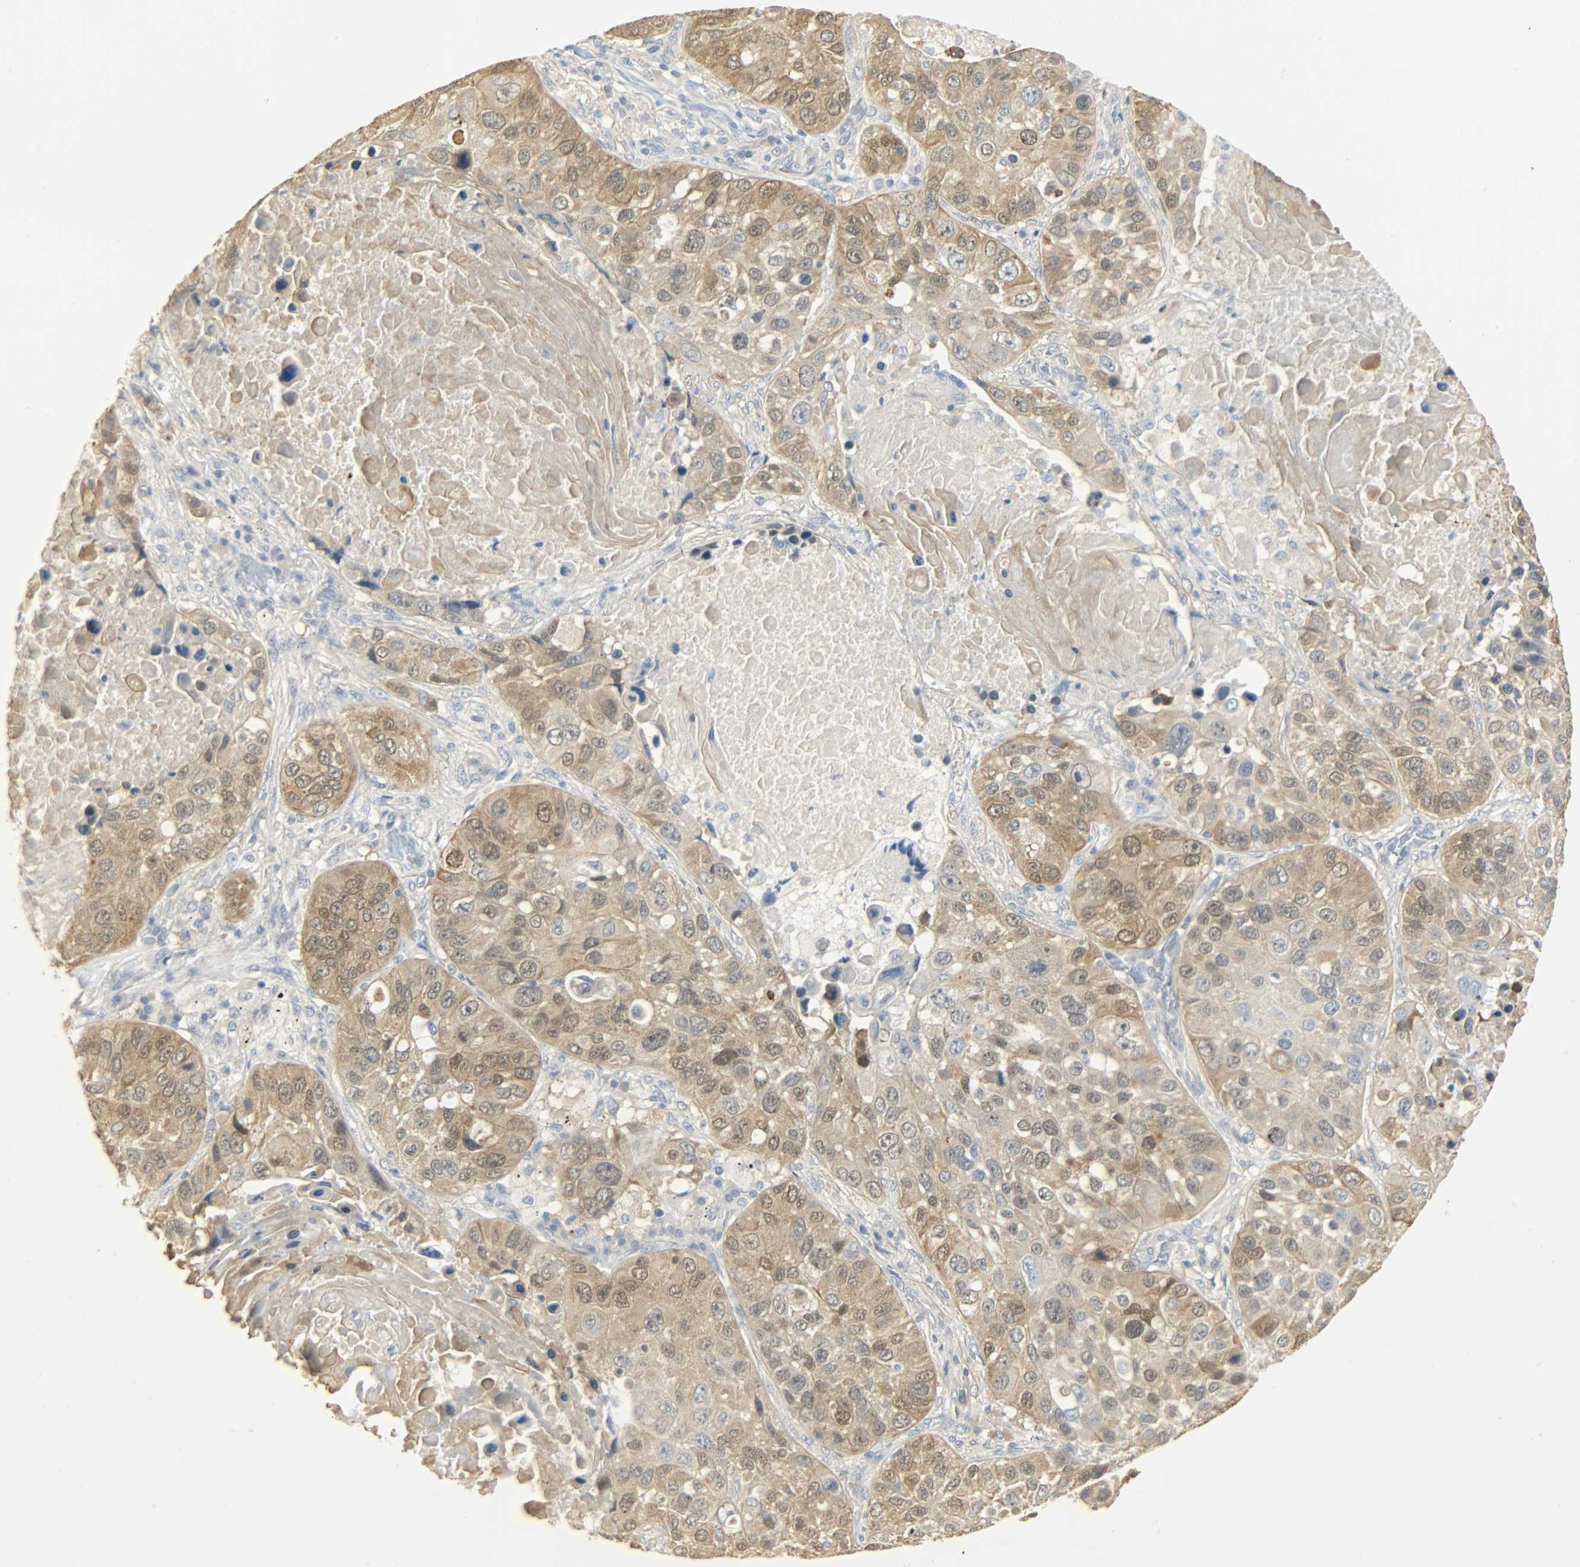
{"staining": {"intensity": "moderate", "quantity": ">75%", "location": "cytoplasmic/membranous,nuclear"}, "tissue": "lung cancer", "cell_type": "Tumor cells", "image_type": "cancer", "snomed": [{"axis": "morphology", "description": "Squamous cell carcinoma, NOS"}, {"axis": "topography", "description": "Lung"}], "caption": "Protein positivity by immunohistochemistry (IHC) reveals moderate cytoplasmic/membranous and nuclear positivity in approximately >75% of tumor cells in lung cancer. (DAB IHC with brightfield microscopy, high magnification).", "gene": "USP13", "patient": {"sex": "male", "age": 57}}